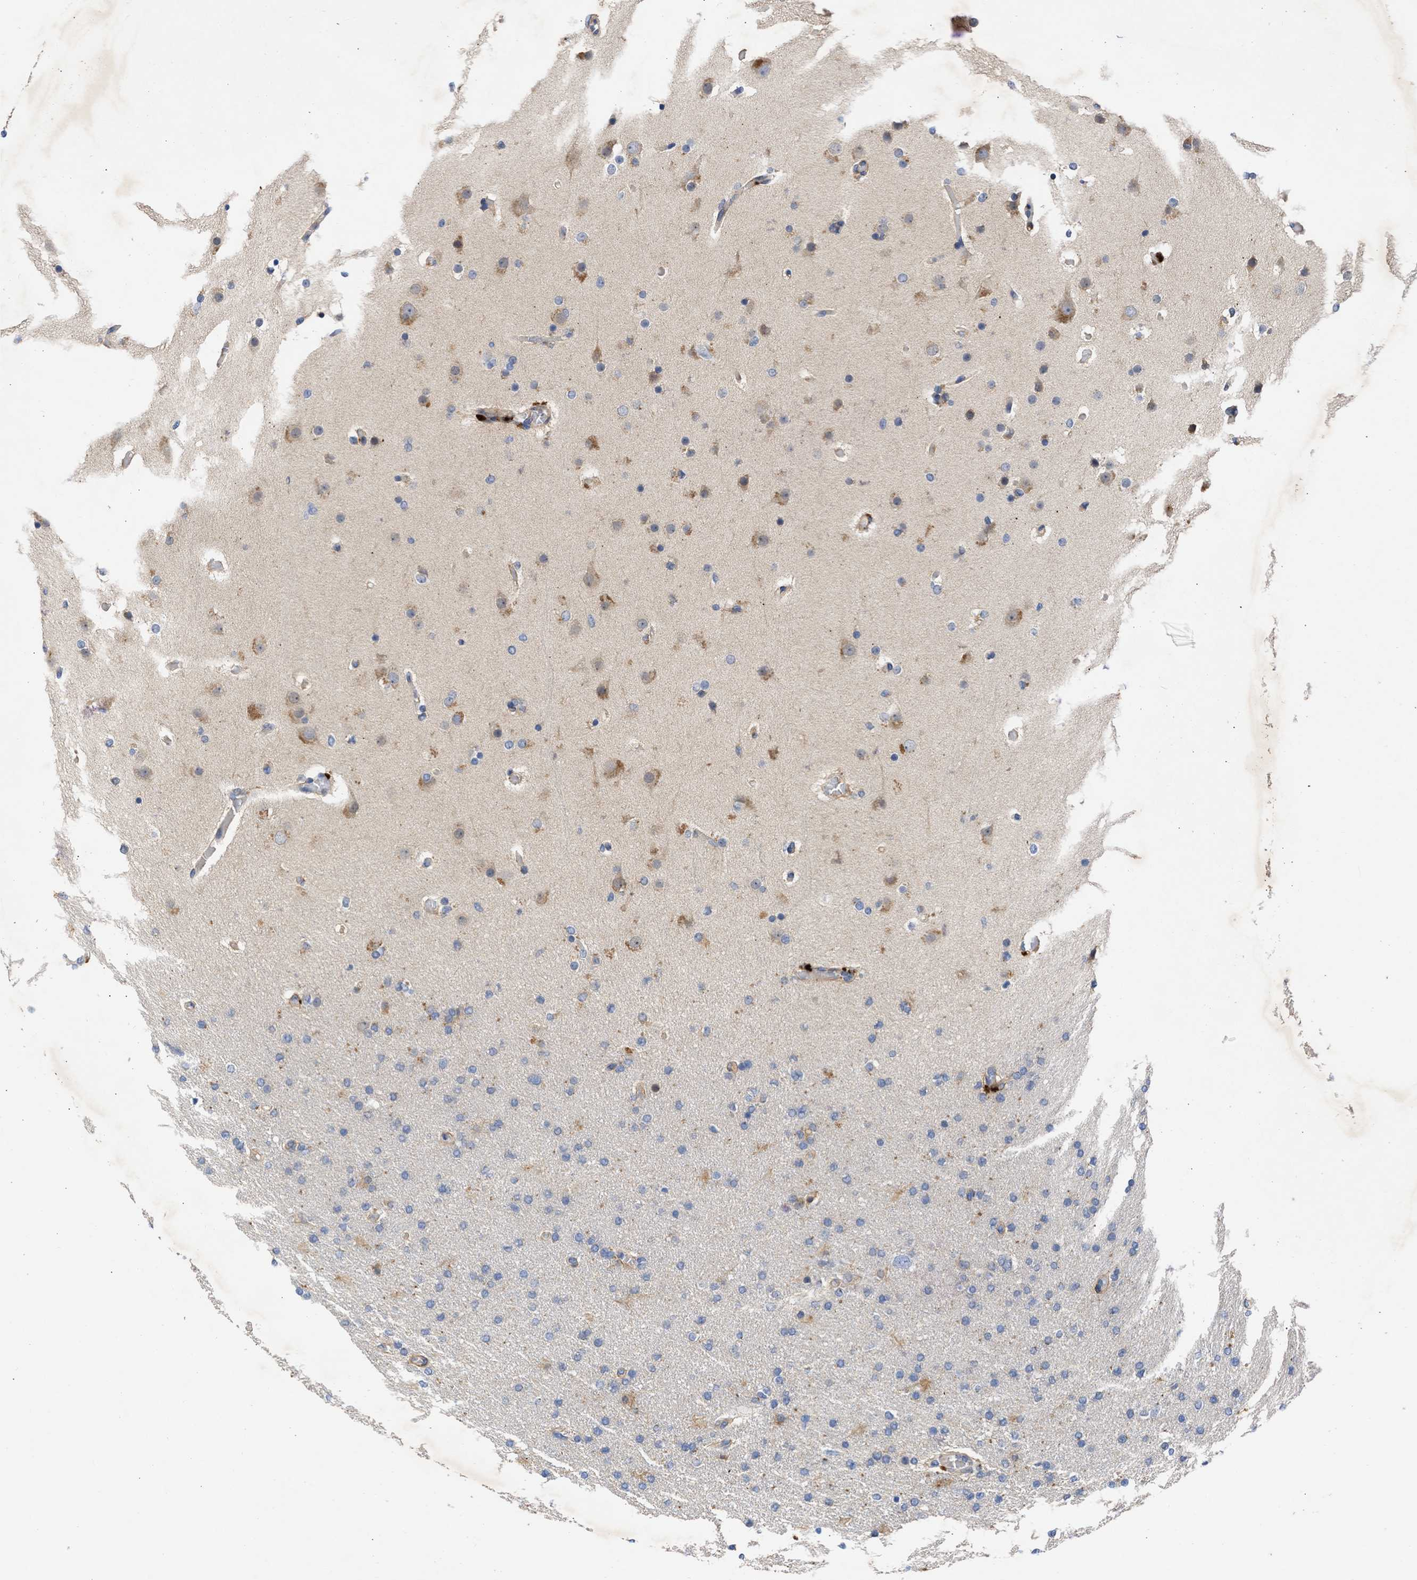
{"staining": {"intensity": "moderate", "quantity": "<25%", "location": "cytoplasmic/membranous"}, "tissue": "glioma", "cell_type": "Tumor cells", "image_type": "cancer", "snomed": [{"axis": "morphology", "description": "Glioma, malignant, High grade"}, {"axis": "topography", "description": "Cerebral cortex"}], "caption": "Protein expression analysis of human malignant glioma (high-grade) reveals moderate cytoplasmic/membranous positivity in approximately <25% of tumor cells. (Brightfield microscopy of DAB IHC at high magnification).", "gene": "ARHGEF4", "patient": {"sex": "female", "age": 36}}